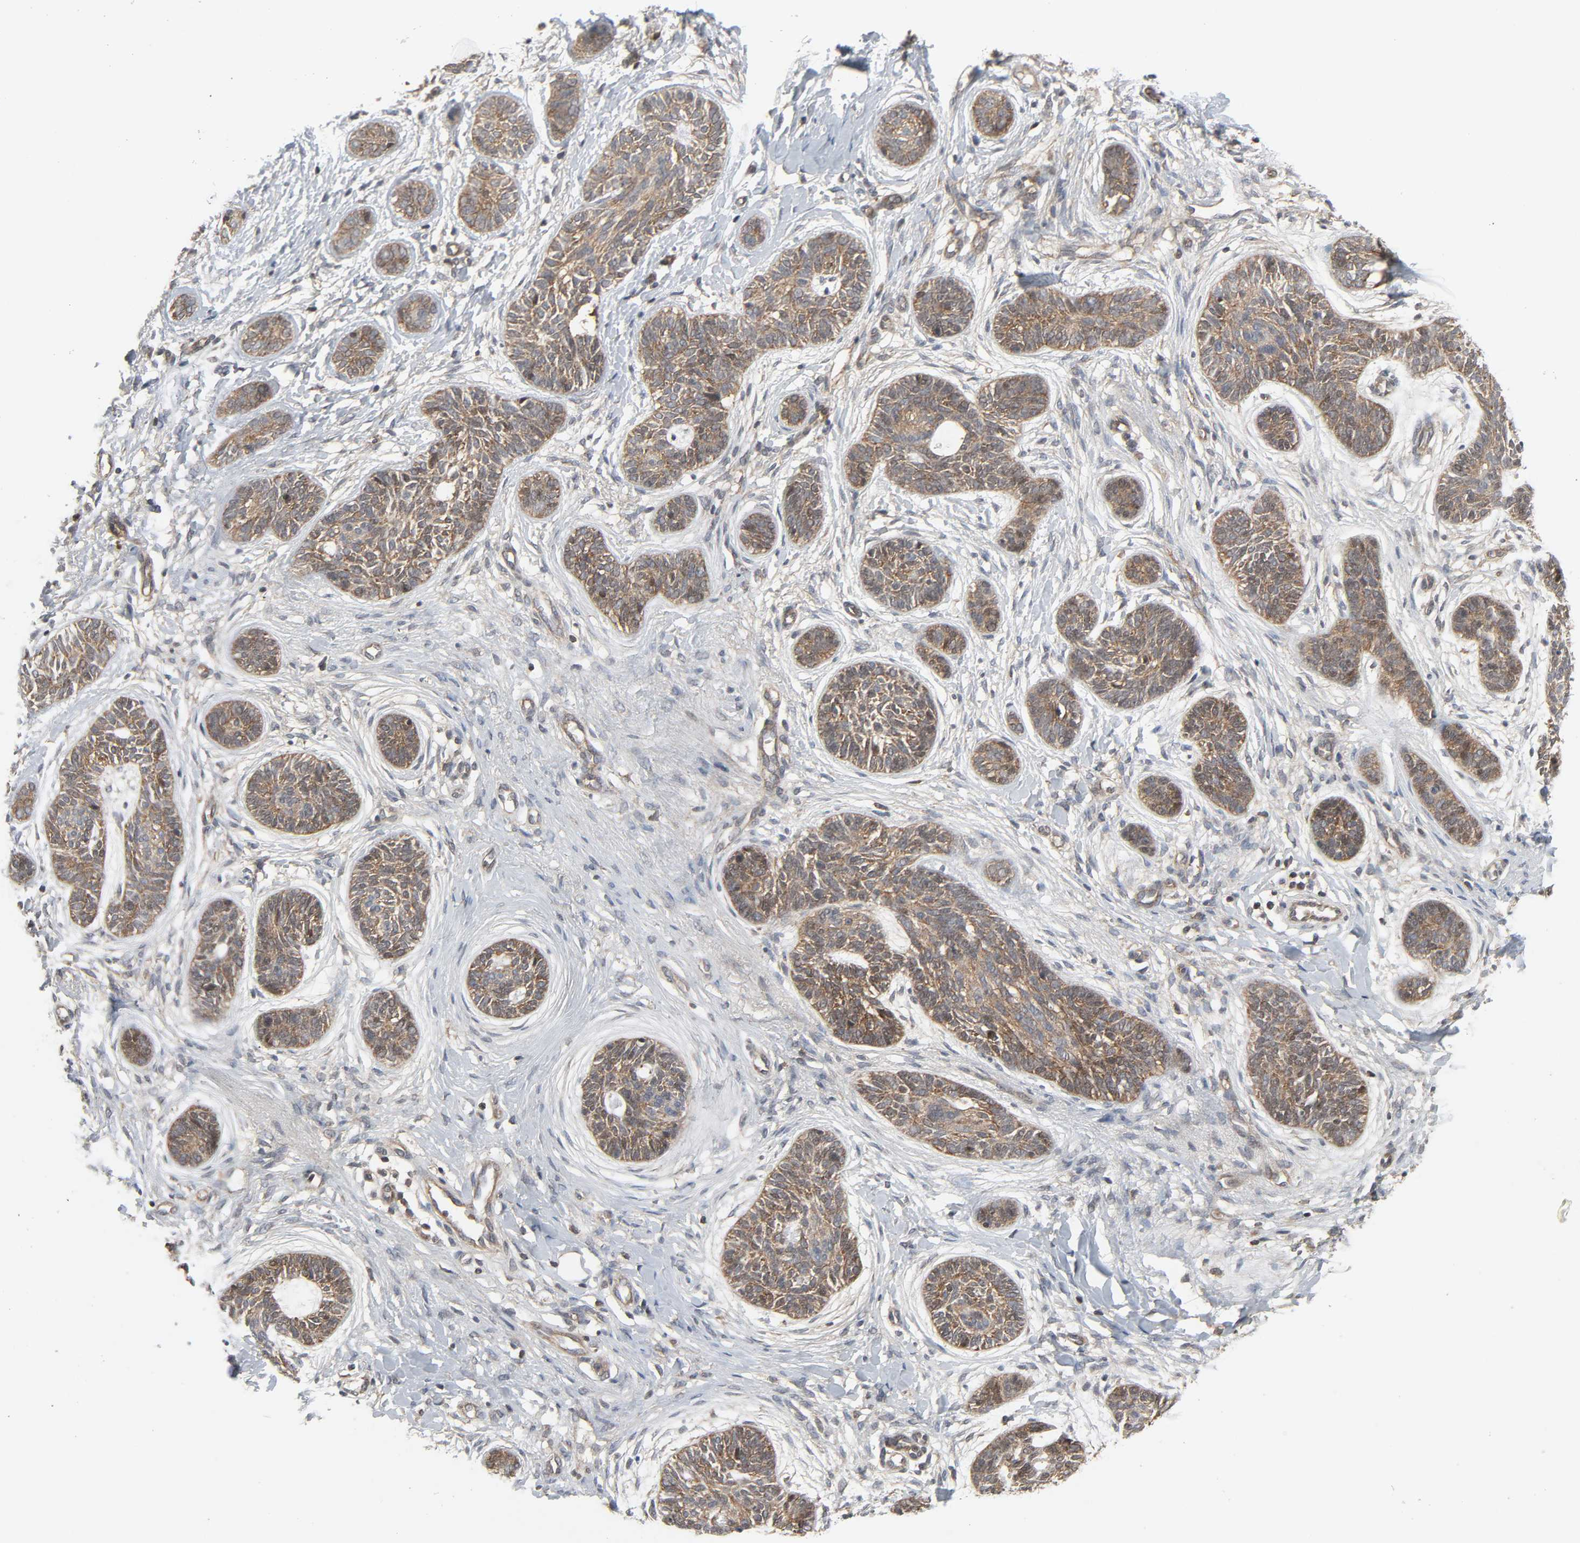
{"staining": {"intensity": "weak", "quantity": ">75%", "location": "cytoplasmic/membranous"}, "tissue": "skin cancer", "cell_type": "Tumor cells", "image_type": "cancer", "snomed": [{"axis": "morphology", "description": "Normal tissue, NOS"}, {"axis": "morphology", "description": "Basal cell carcinoma"}, {"axis": "topography", "description": "Skin"}], "caption": "The histopathology image shows staining of skin cancer, revealing weak cytoplasmic/membranous protein expression (brown color) within tumor cells.", "gene": "GSK3A", "patient": {"sex": "male", "age": 63}}